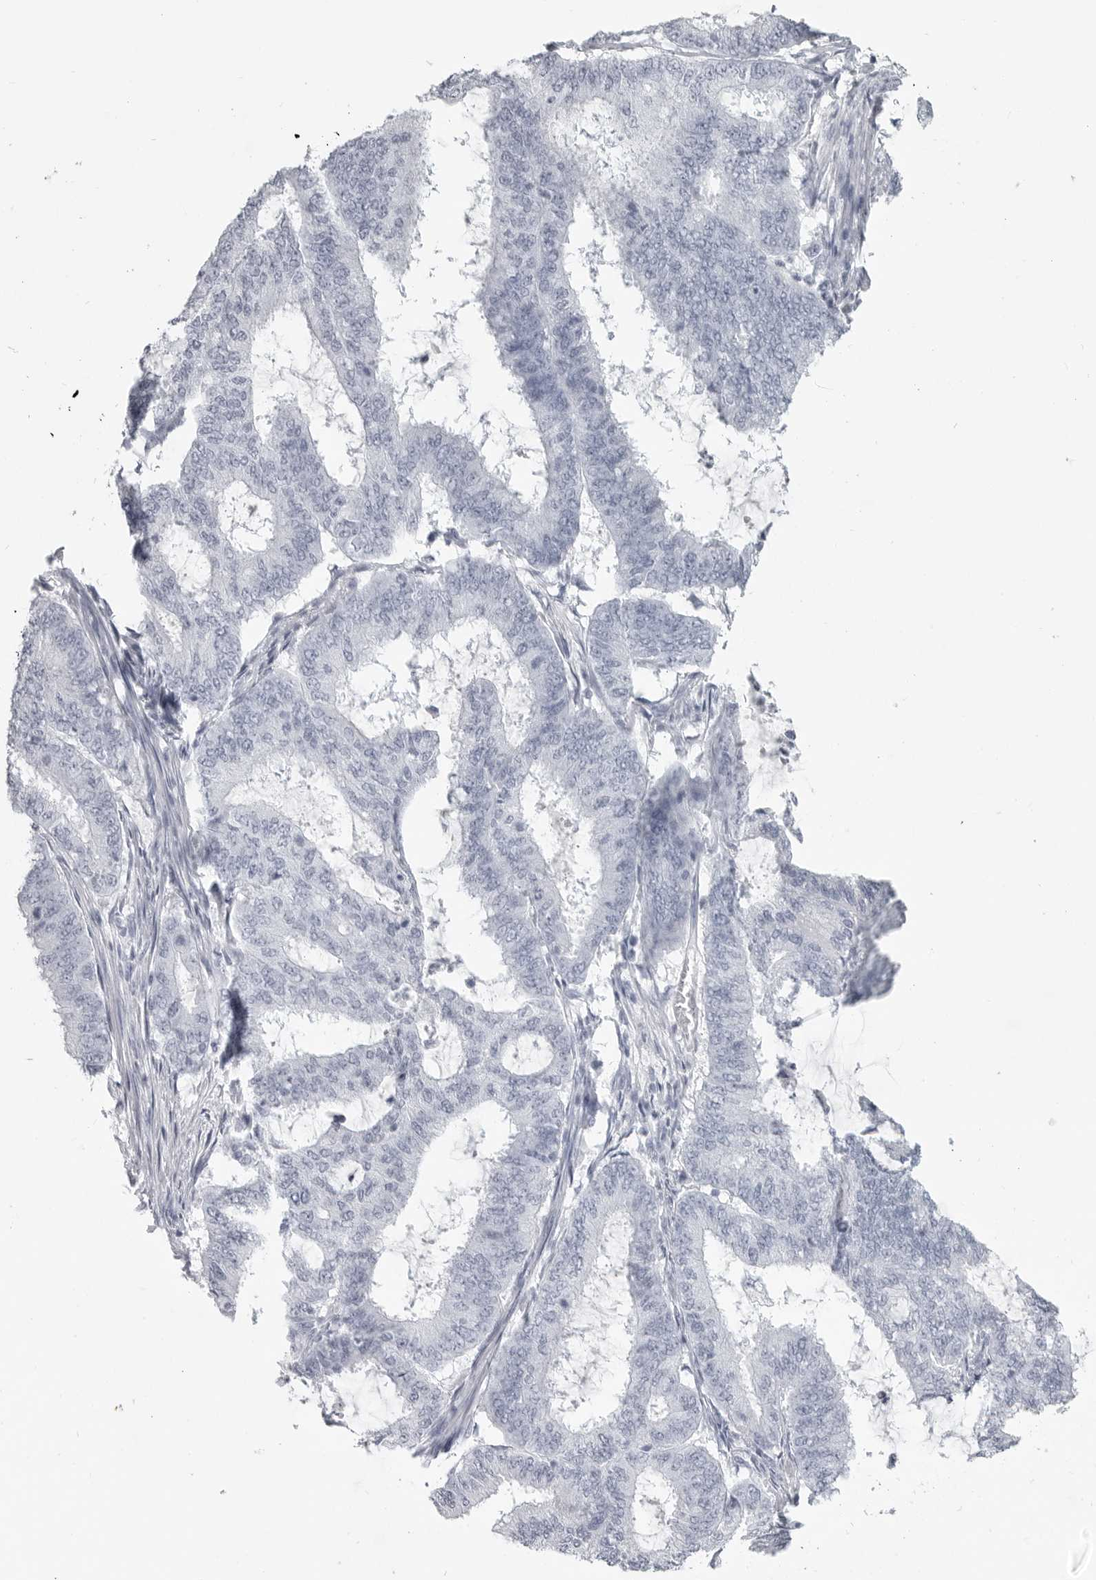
{"staining": {"intensity": "negative", "quantity": "none", "location": "none"}, "tissue": "endometrial cancer", "cell_type": "Tumor cells", "image_type": "cancer", "snomed": [{"axis": "morphology", "description": "Adenocarcinoma, NOS"}, {"axis": "topography", "description": "Endometrium"}], "caption": "This is an IHC photomicrograph of human endometrial cancer. There is no expression in tumor cells.", "gene": "LY6D", "patient": {"sex": "female", "age": 49}}